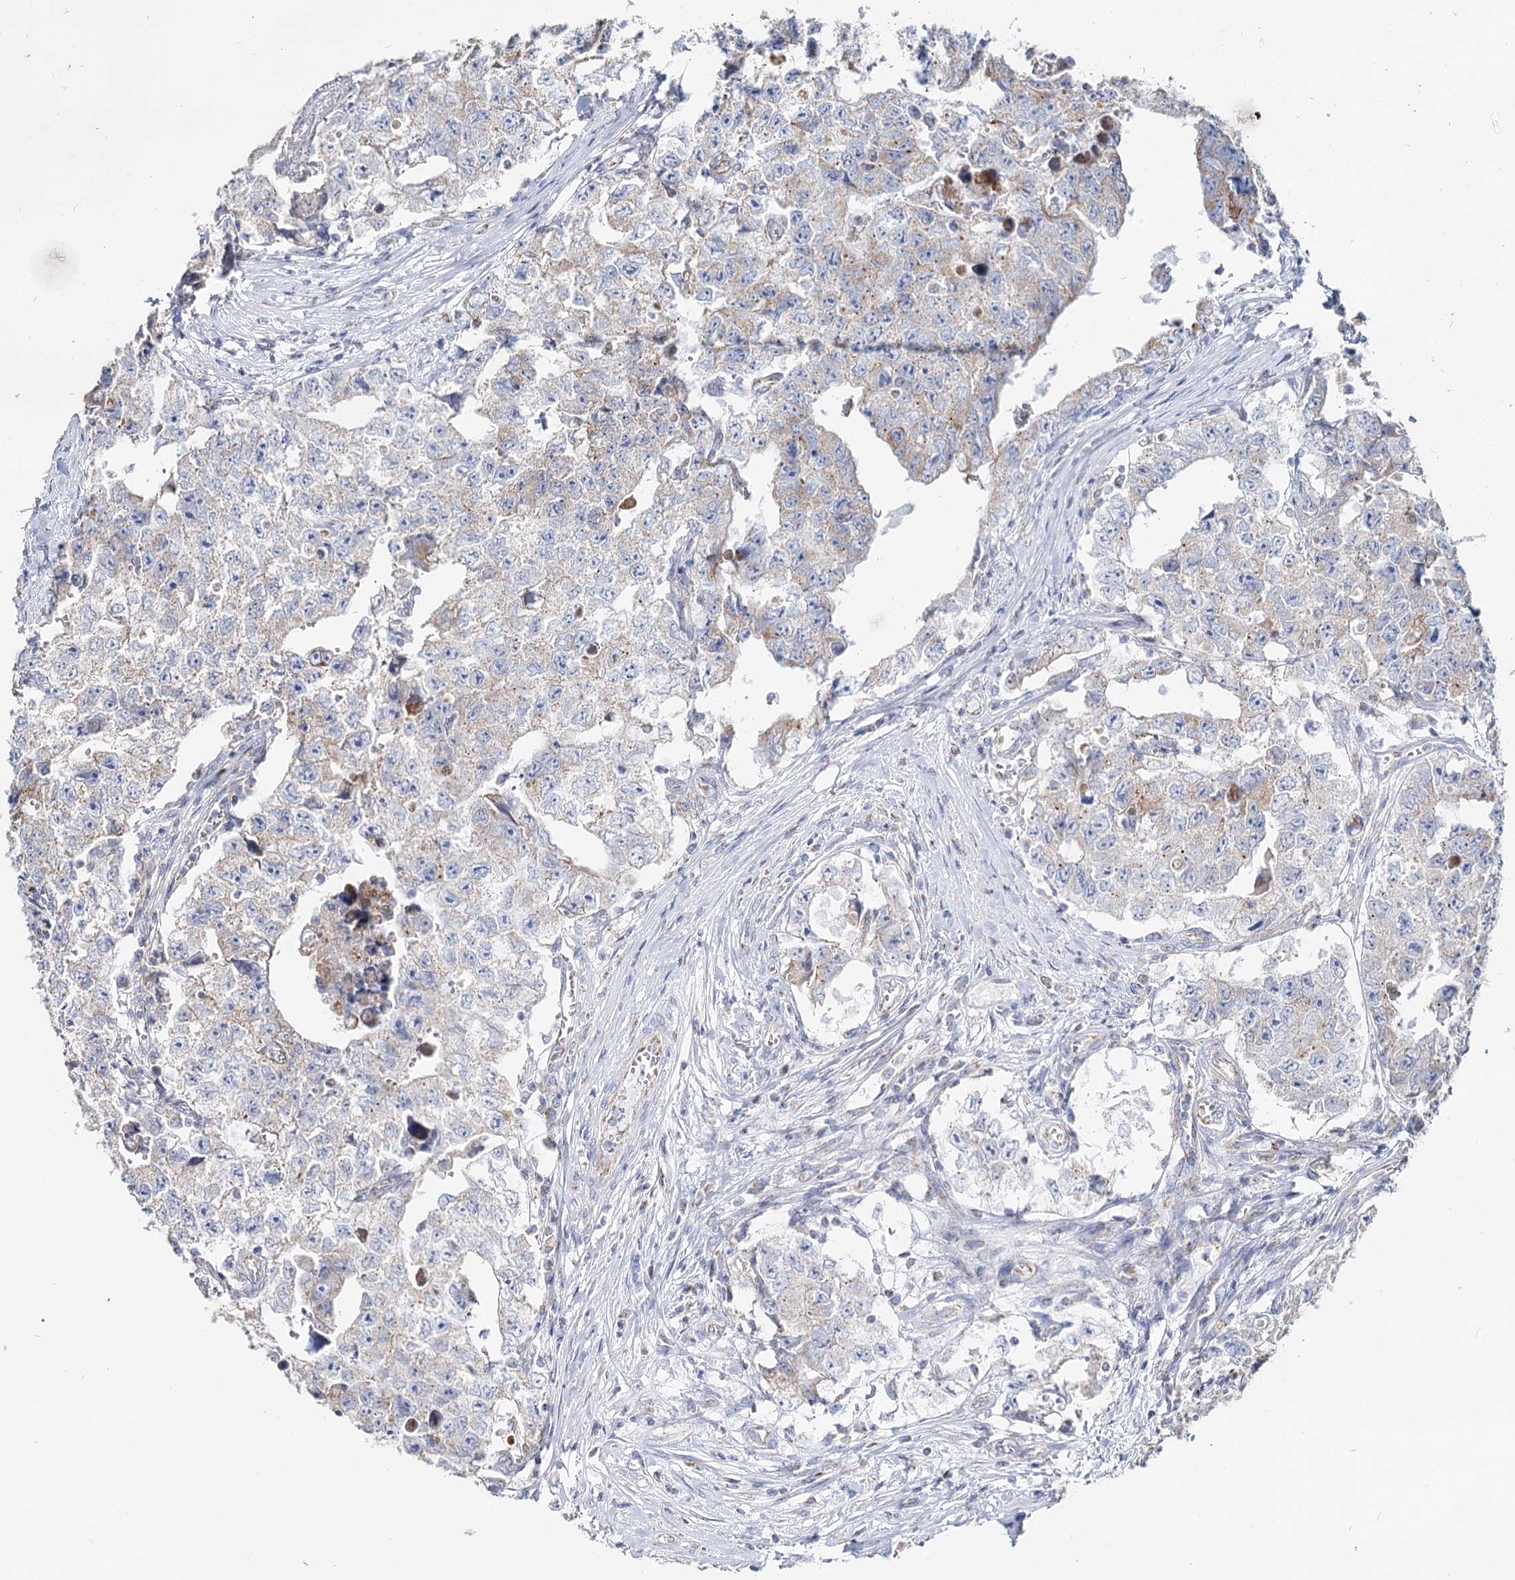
{"staining": {"intensity": "weak", "quantity": "<25%", "location": "cytoplasmic/membranous"}, "tissue": "testis cancer", "cell_type": "Tumor cells", "image_type": "cancer", "snomed": [{"axis": "morphology", "description": "Carcinoma, Embryonal, NOS"}, {"axis": "topography", "description": "Testis"}], "caption": "Human embryonal carcinoma (testis) stained for a protein using immunohistochemistry (IHC) demonstrates no expression in tumor cells.", "gene": "MCCC2", "patient": {"sex": "male", "age": 17}}